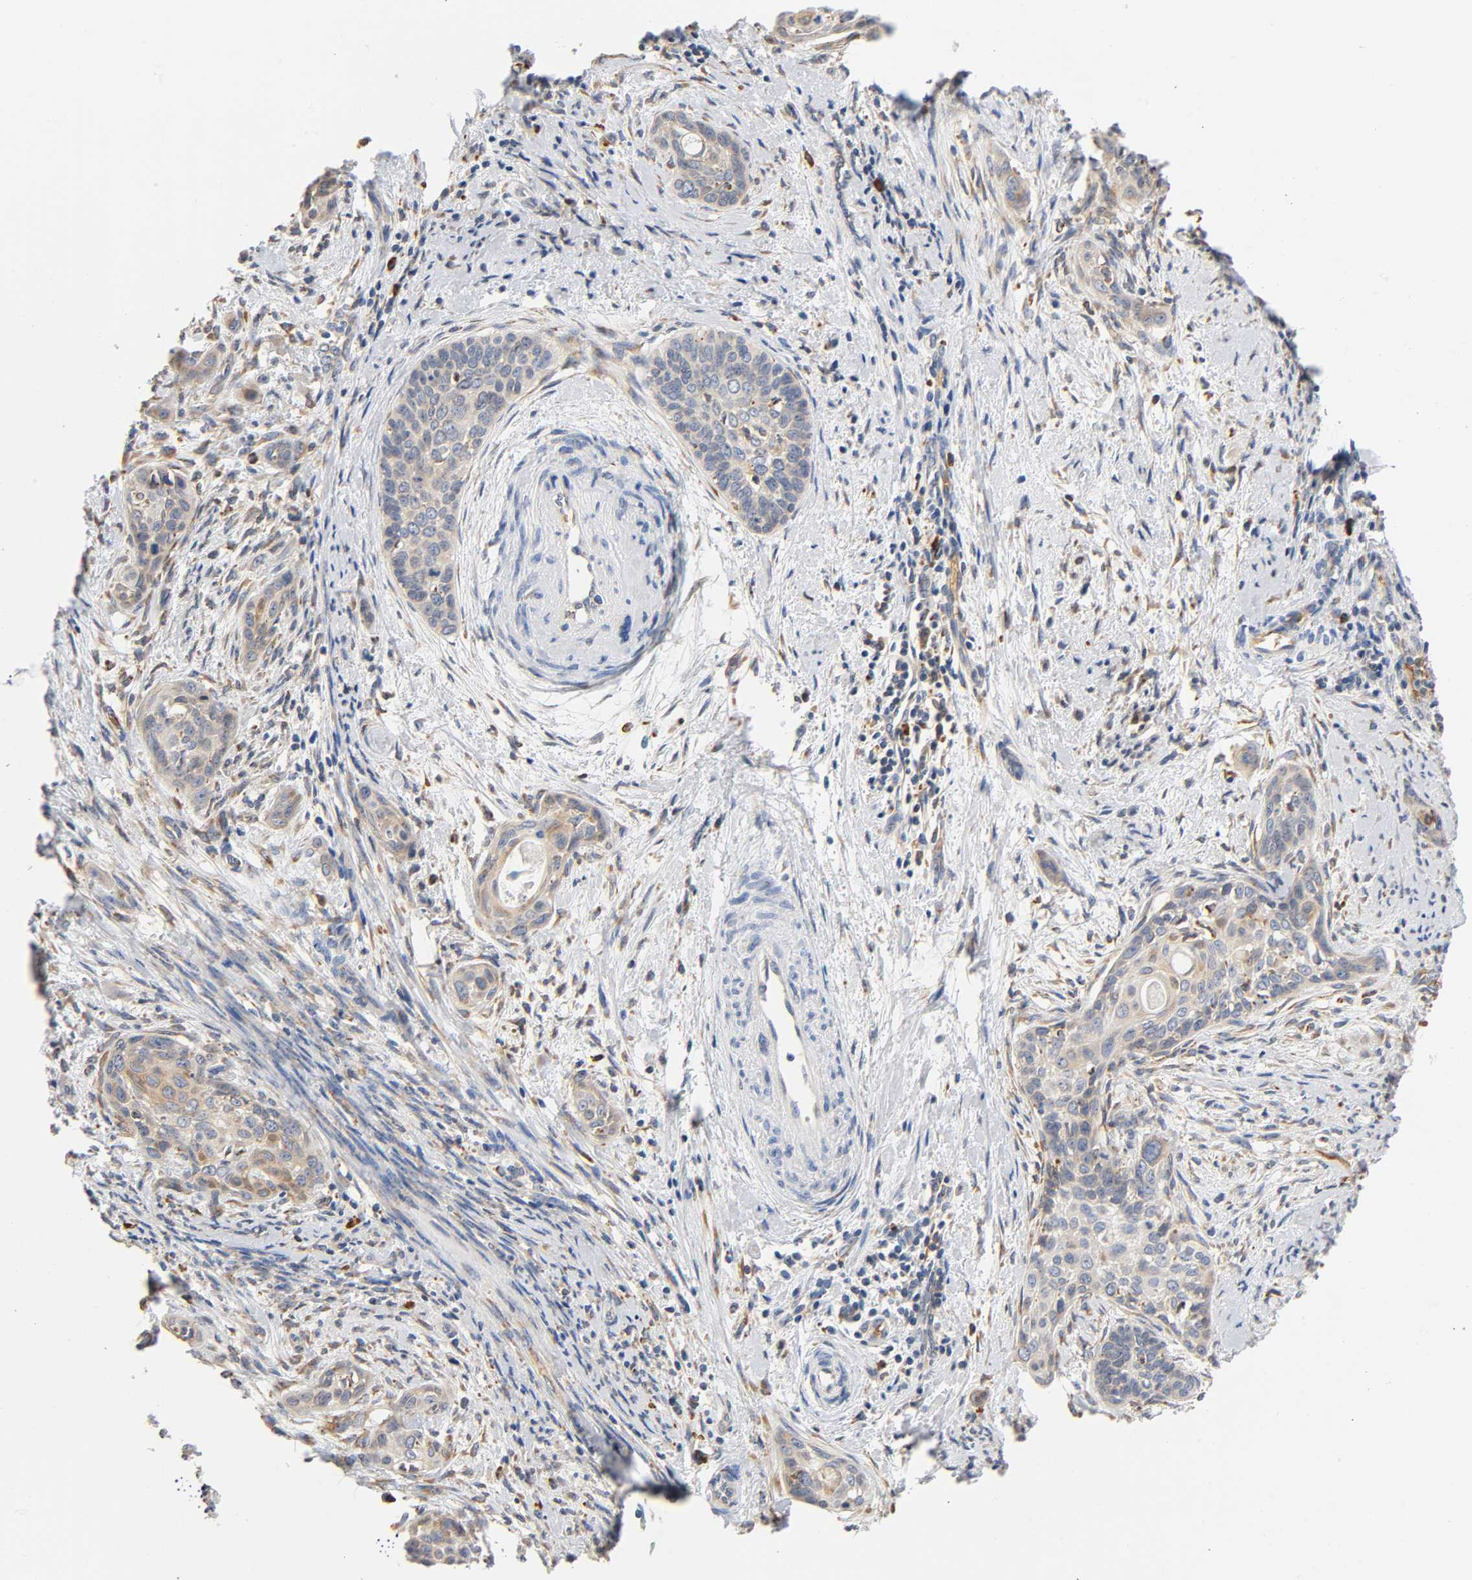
{"staining": {"intensity": "weak", "quantity": "25%-75%", "location": "cytoplasmic/membranous"}, "tissue": "cervical cancer", "cell_type": "Tumor cells", "image_type": "cancer", "snomed": [{"axis": "morphology", "description": "Squamous cell carcinoma, NOS"}, {"axis": "topography", "description": "Cervix"}], "caption": "Cervical squamous cell carcinoma stained with IHC demonstrates weak cytoplasmic/membranous positivity in approximately 25%-75% of tumor cells. (DAB IHC with brightfield microscopy, high magnification).", "gene": "UCKL1", "patient": {"sex": "female", "age": 33}}